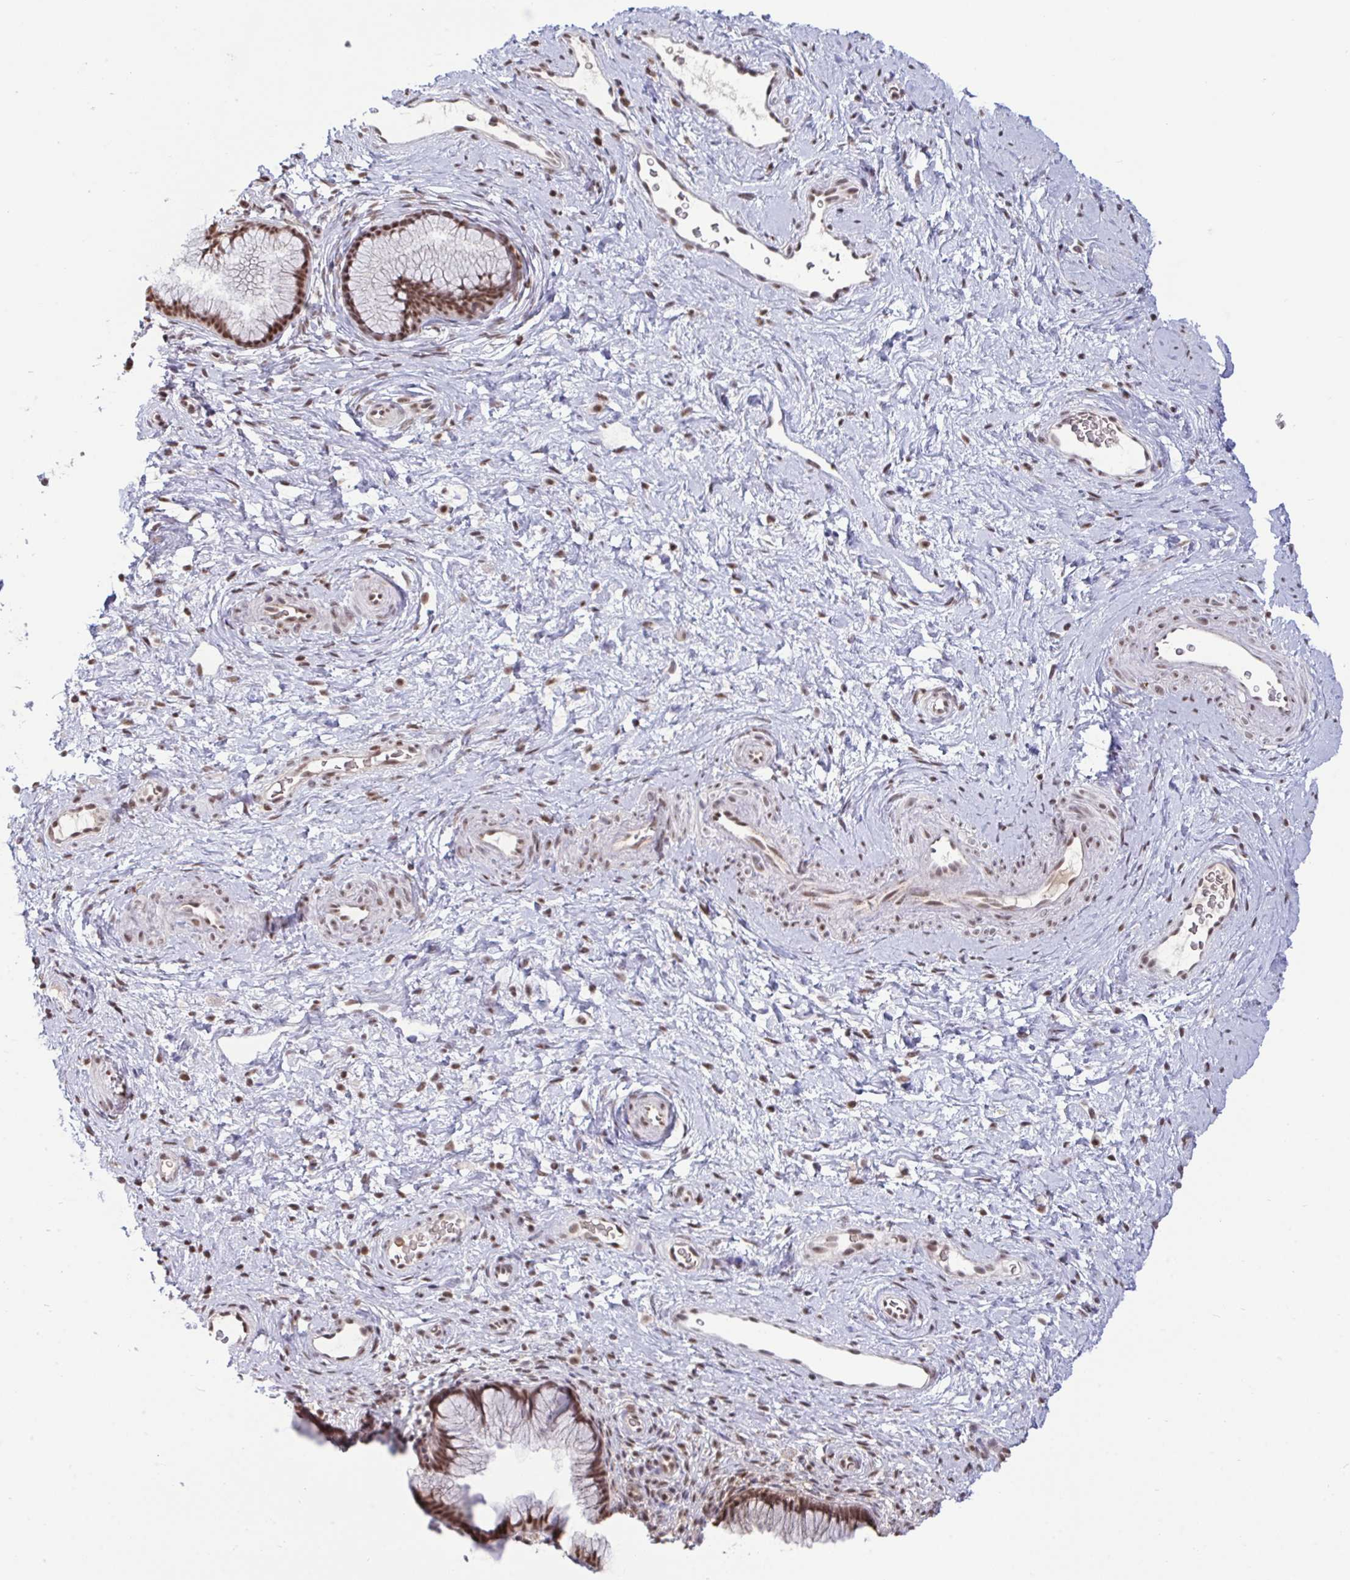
{"staining": {"intensity": "moderate", "quantity": ">75%", "location": "nuclear"}, "tissue": "cervix", "cell_type": "Glandular cells", "image_type": "normal", "snomed": [{"axis": "morphology", "description": "Normal tissue, NOS"}, {"axis": "topography", "description": "Cervix"}], "caption": "A high-resolution image shows immunohistochemistry staining of unremarkable cervix, which exhibits moderate nuclear positivity in about >75% of glandular cells. (Stains: DAB (3,3'-diaminobenzidine) in brown, nuclei in blue, Microscopy: brightfield microscopy at high magnification).", "gene": "PUF60", "patient": {"sex": "female", "age": 34}}